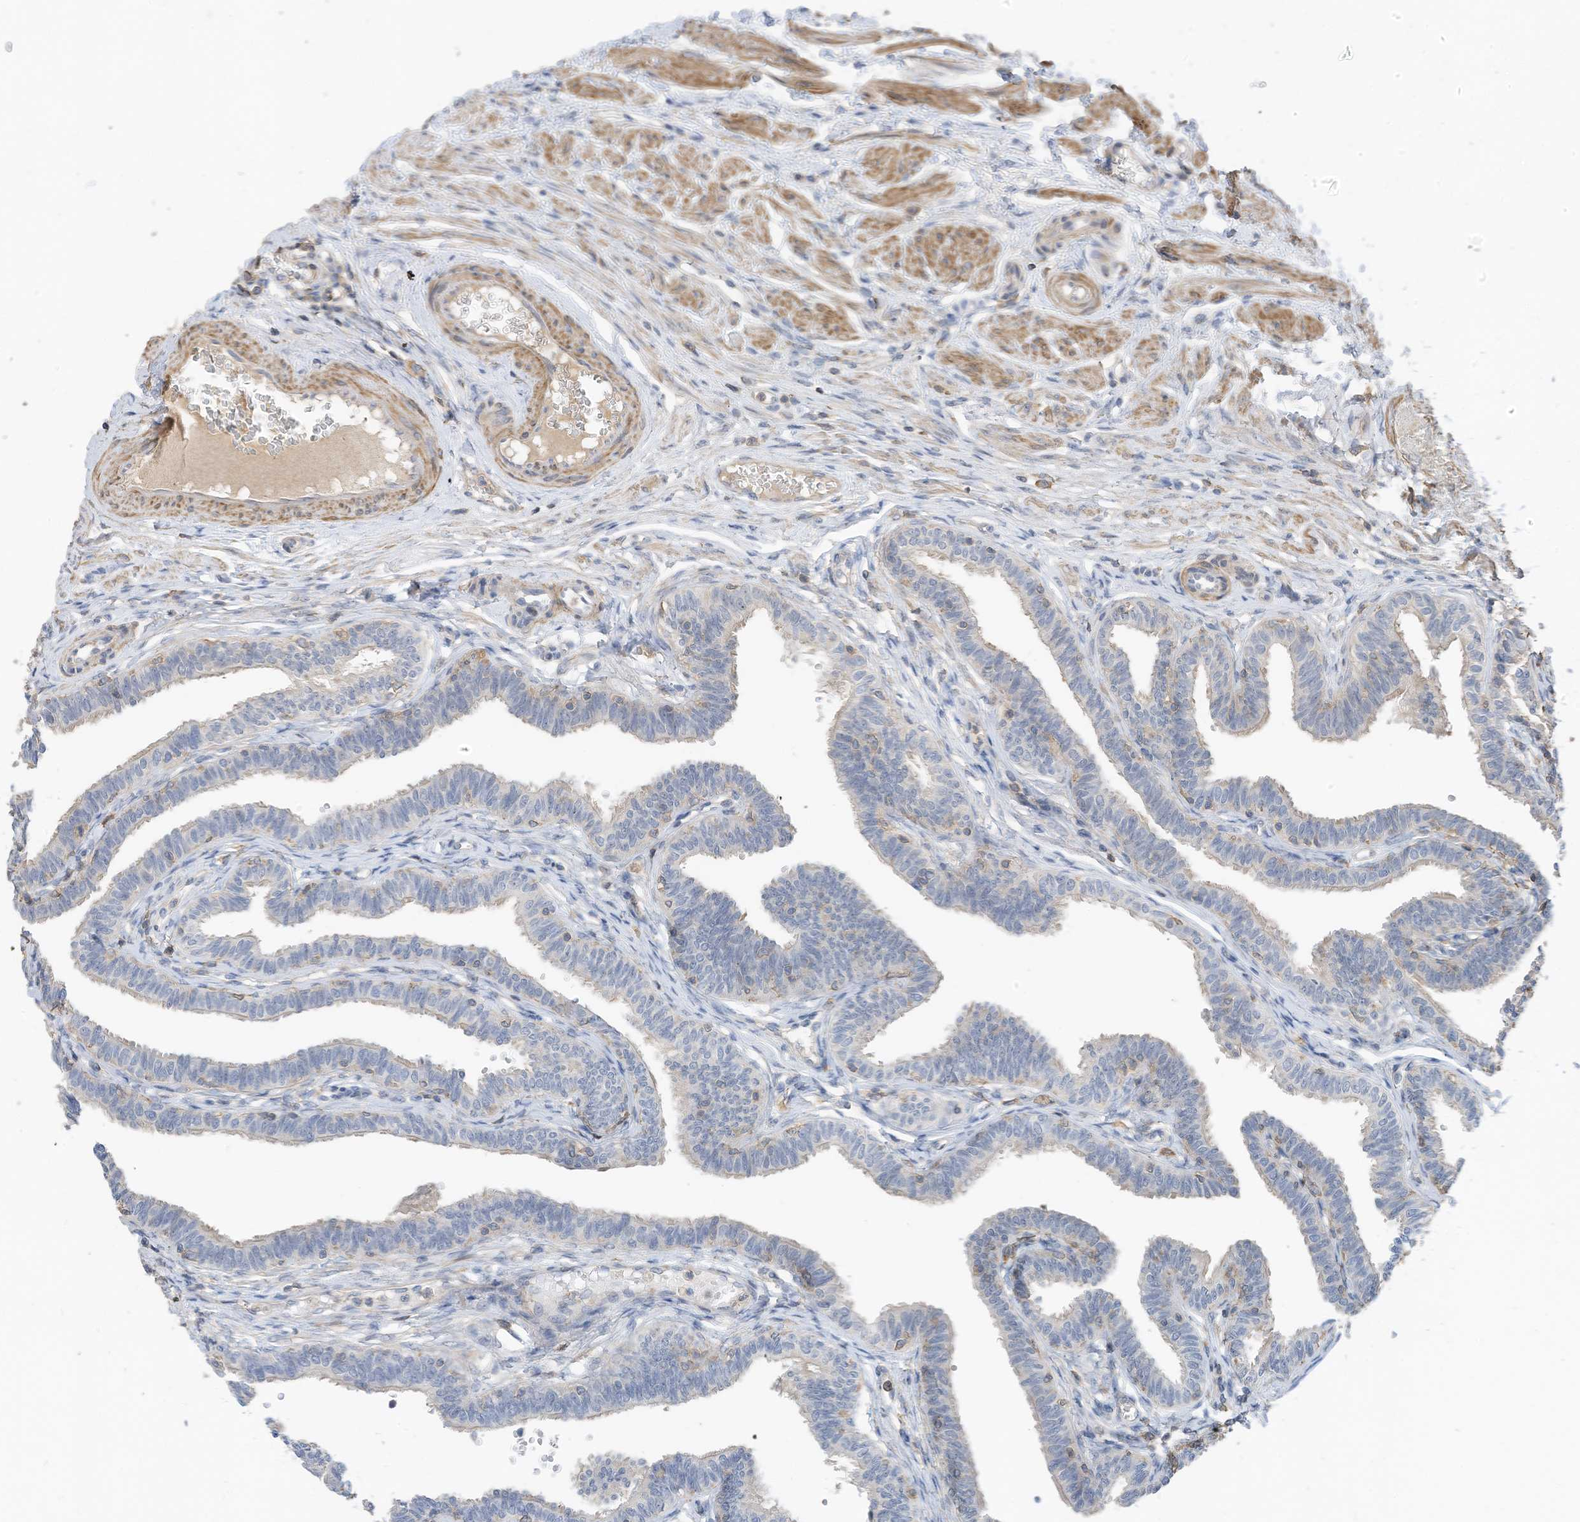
{"staining": {"intensity": "weak", "quantity": "<25%", "location": "cytoplasmic/membranous"}, "tissue": "fallopian tube", "cell_type": "Glandular cells", "image_type": "normal", "snomed": [{"axis": "morphology", "description": "Normal tissue, NOS"}, {"axis": "topography", "description": "Fallopian tube"}, {"axis": "topography", "description": "Ovary"}], "caption": "Immunohistochemistry histopathology image of unremarkable fallopian tube: fallopian tube stained with DAB exhibits no significant protein staining in glandular cells.", "gene": "SLFN14", "patient": {"sex": "female", "age": 23}}